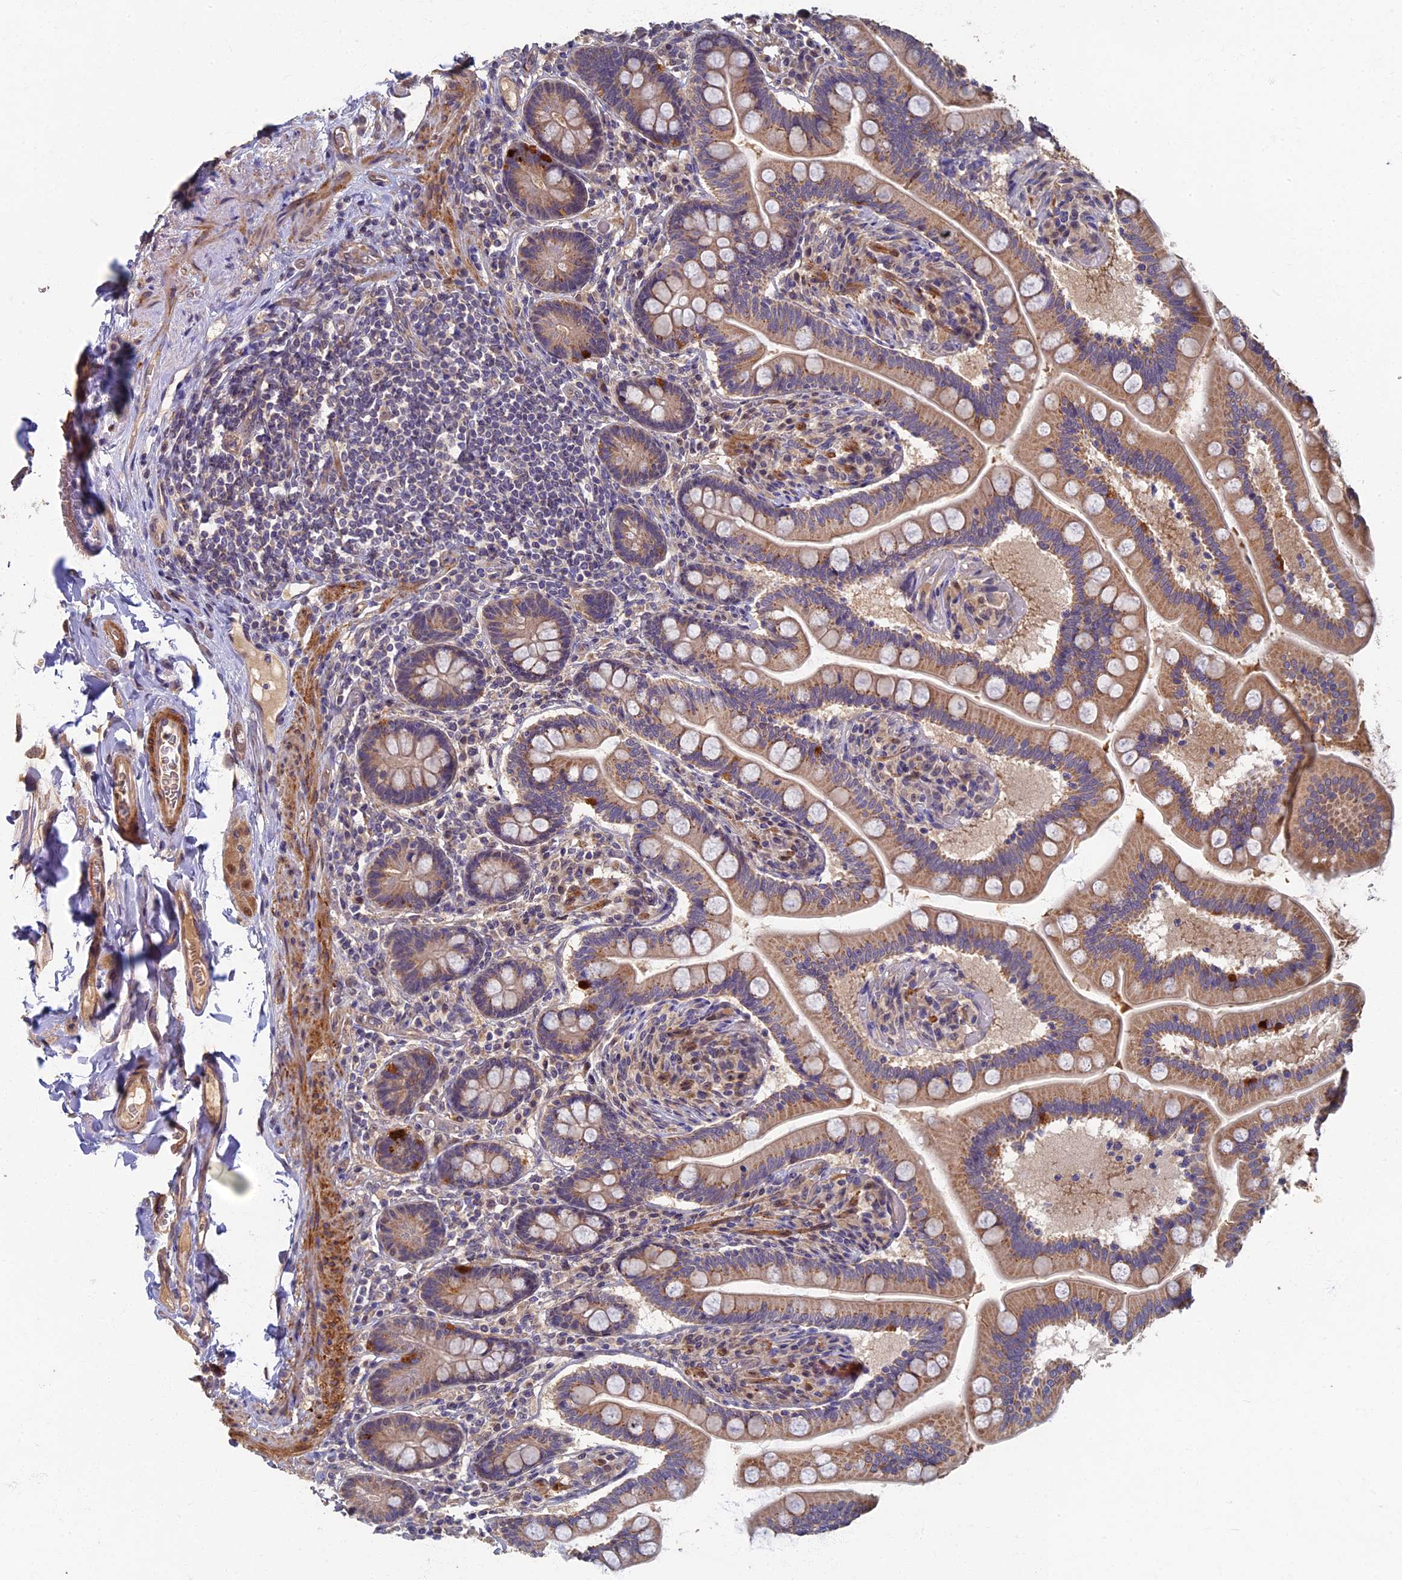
{"staining": {"intensity": "moderate", "quantity": ">75%", "location": "cytoplasmic/membranous"}, "tissue": "small intestine", "cell_type": "Glandular cells", "image_type": "normal", "snomed": [{"axis": "morphology", "description": "Normal tissue, NOS"}, {"axis": "topography", "description": "Small intestine"}], "caption": "Protein analysis of benign small intestine reveals moderate cytoplasmic/membranous positivity in about >75% of glandular cells. The protein of interest is shown in brown color, while the nuclei are stained blue.", "gene": "RSPH3", "patient": {"sex": "female", "age": 64}}